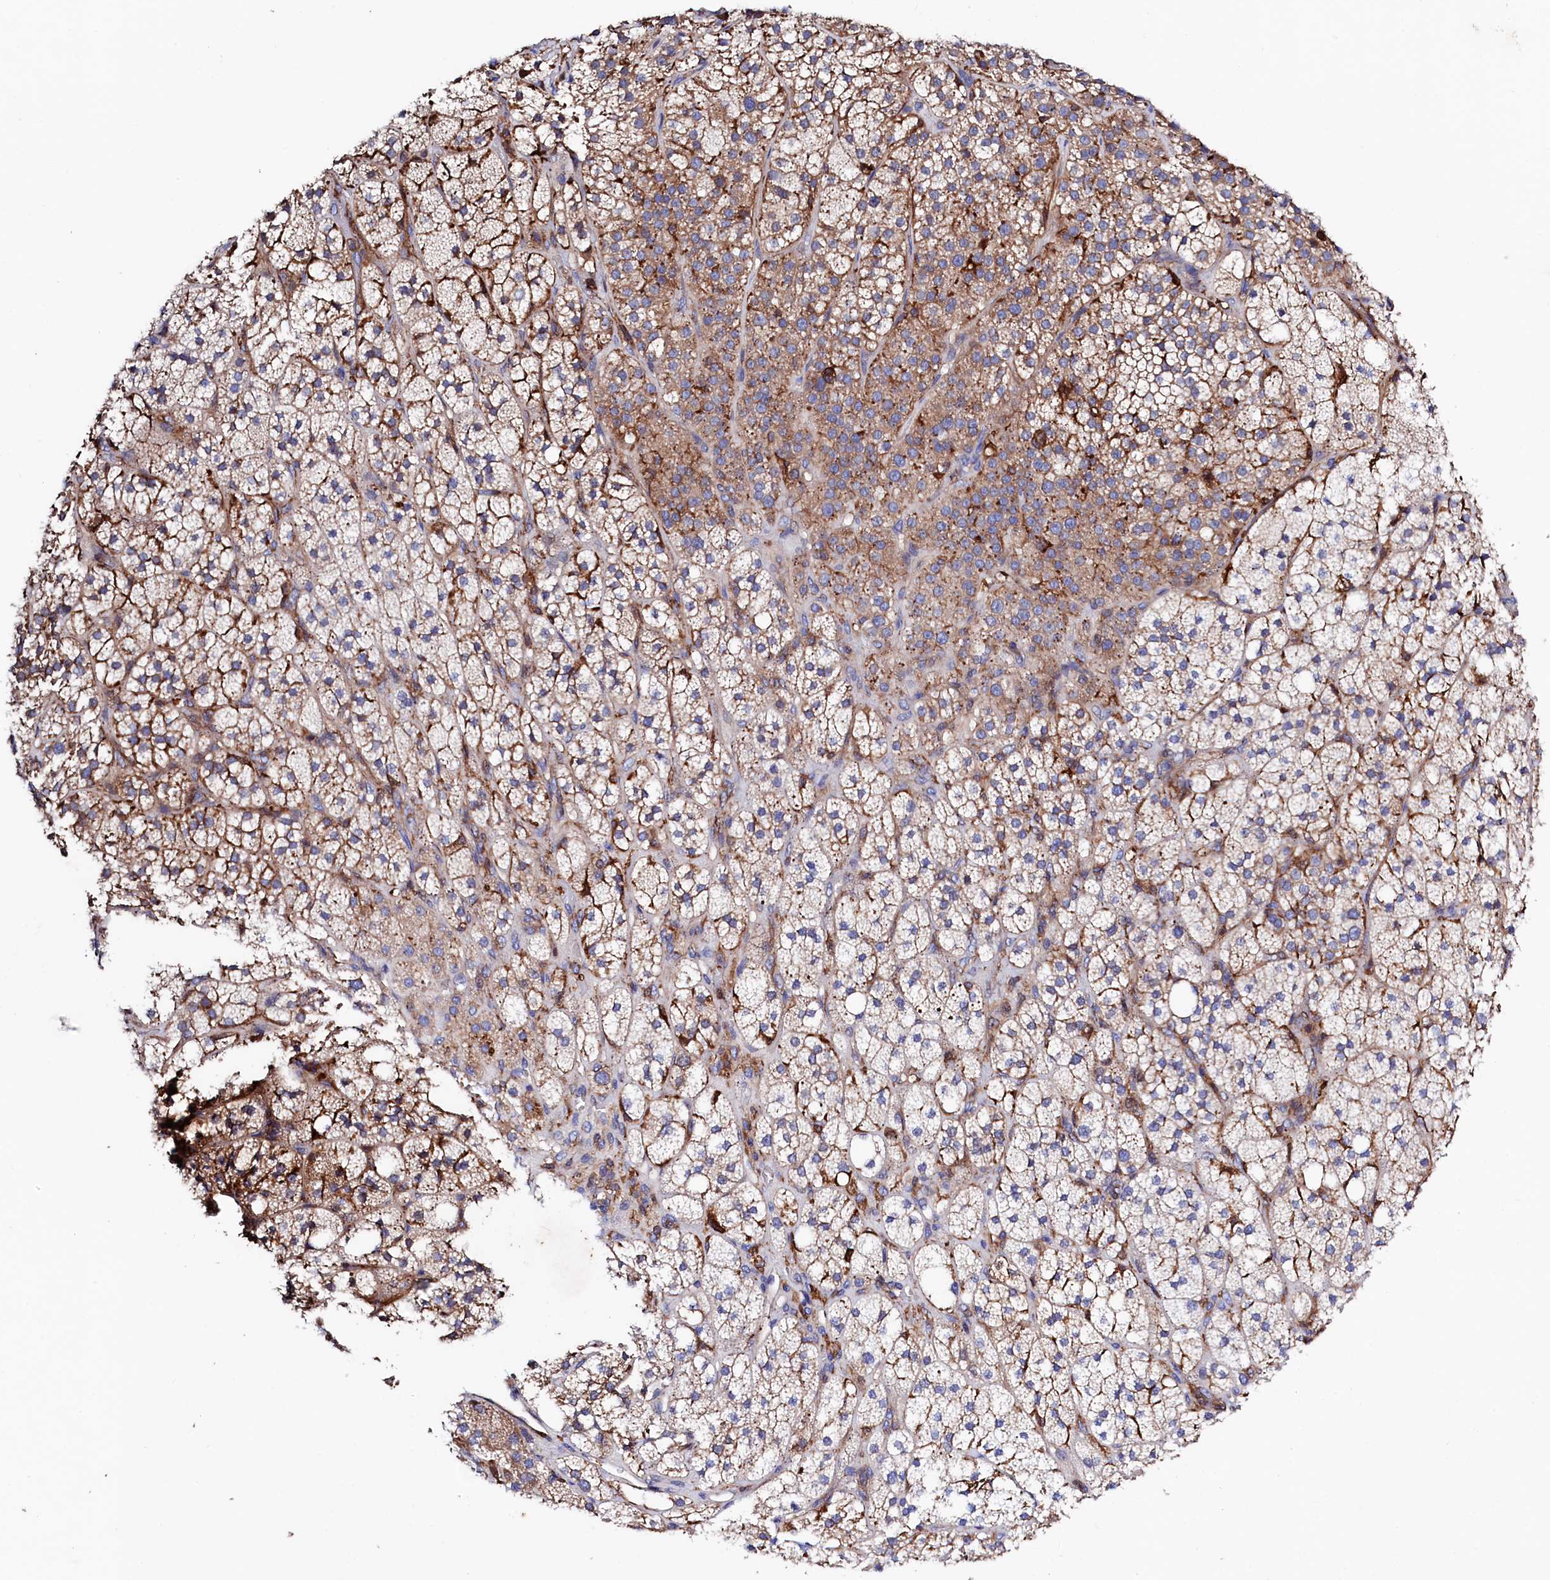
{"staining": {"intensity": "moderate", "quantity": "25%-75%", "location": "cytoplasmic/membranous"}, "tissue": "adrenal gland", "cell_type": "Glandular cells", "image_type": "normal", "snomed": [{"axis": "morphology", "description": "Normal tissue, NOS"}, {"axis": "topography", "description": "Adrenal gland"}], "caption": "A high-resolution image shows IHC staining of normal adrenal gland, which exhibits moderate cytoplasmic/membranous positivity in approximately 25%-75% of glandular cells. The staining is performed using DAB (3,3'-diaminobenzidine) brown chromogen to label protein expression. The nuclei are counter-stained blue using hematoxylin.", "gene": "STAMBPL1", "patient": {"sex": "male", "age": 61}}